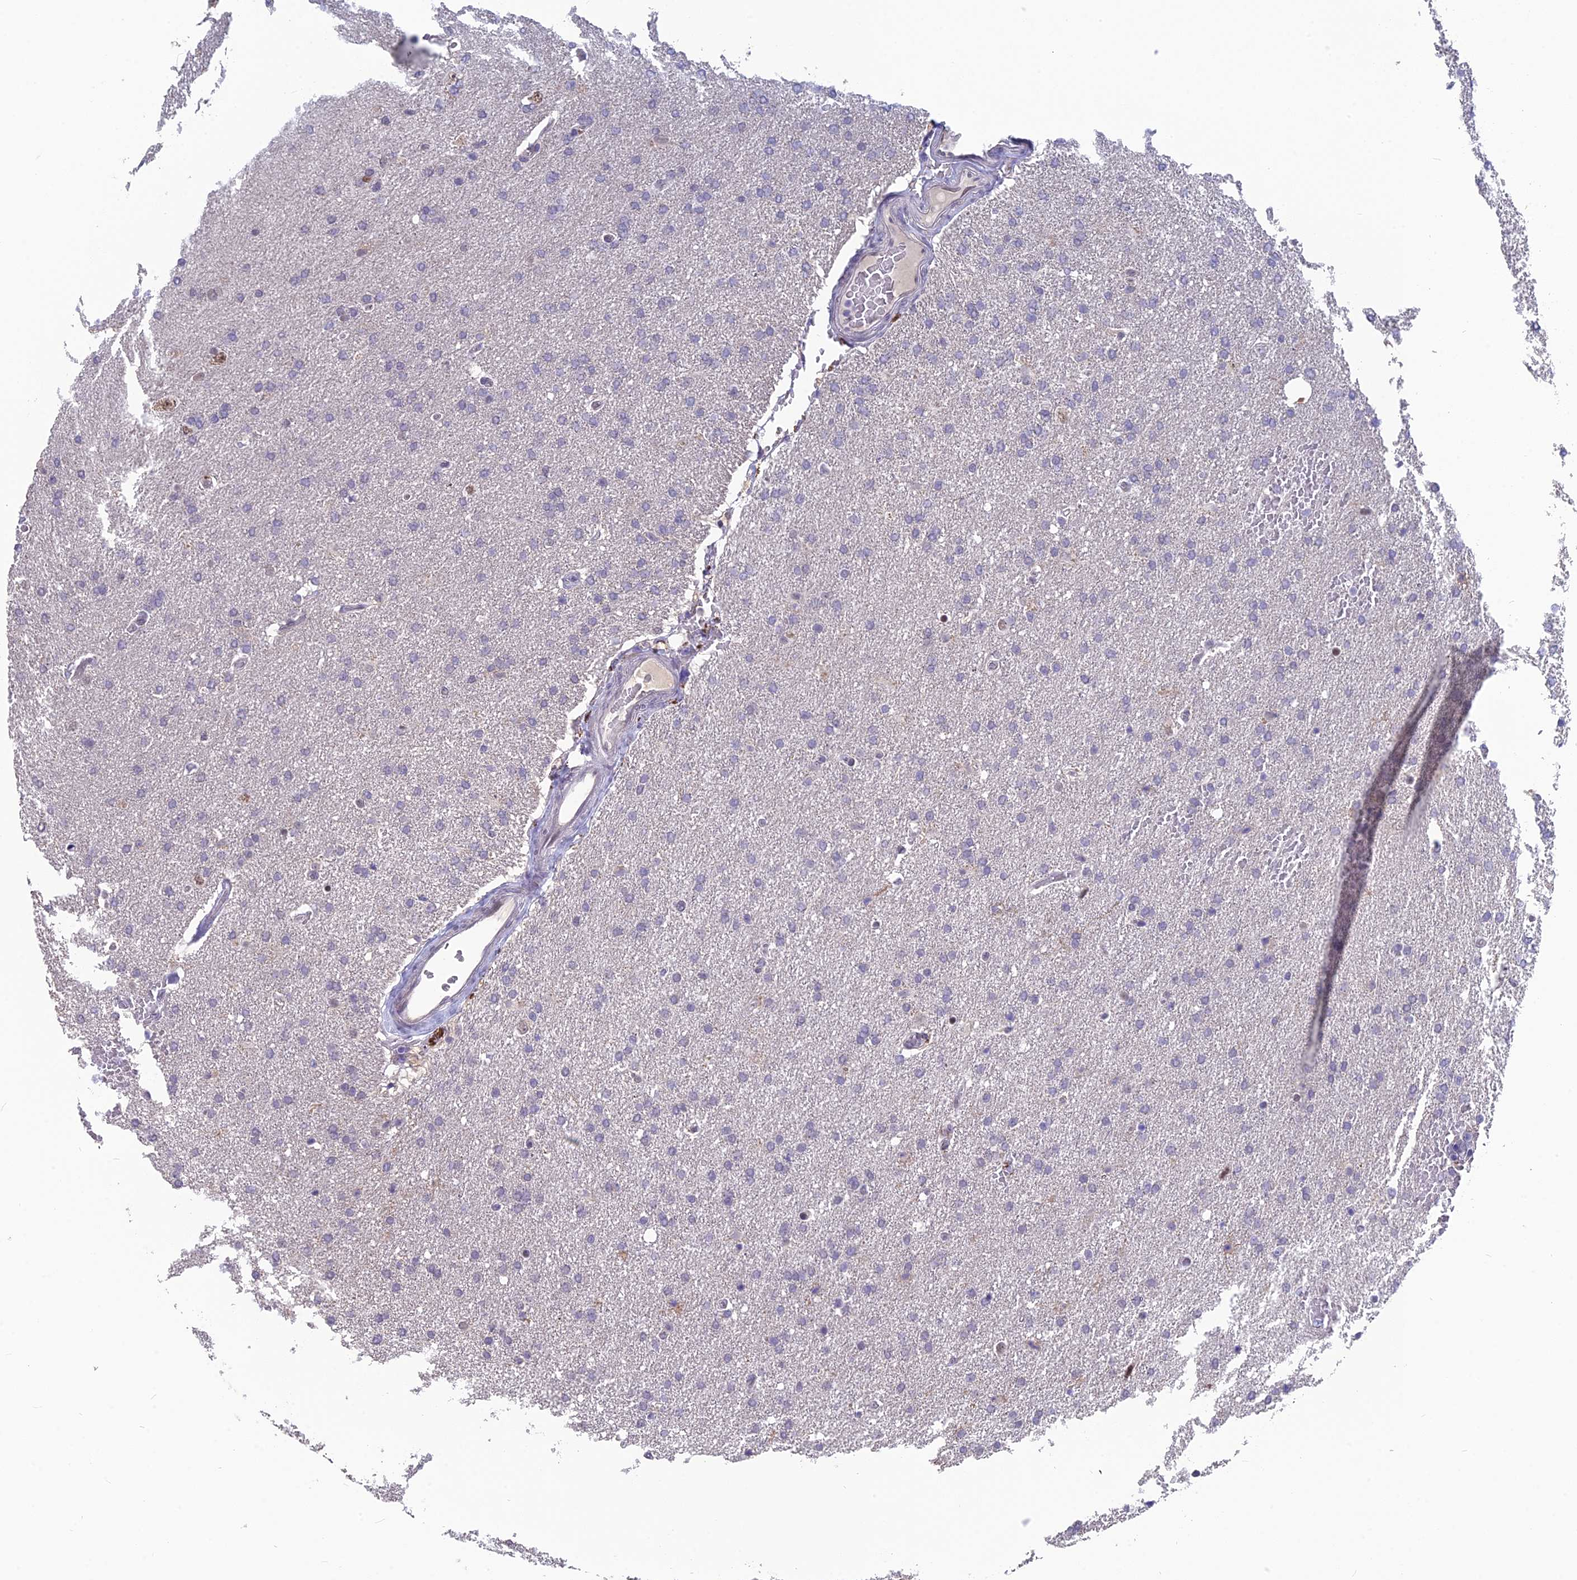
{"staining": {"intensity": "negative", "quantity": "none", "location": "none"}, "tissue": "glioma", "cell_type": "Tumor cells", "image_type": "cancer", "snomed": [{"axis": "morphology", "description": "Glioma, malignant, High grade"}, {"axis": "topography", "description": "Brain"}], "caption": "Protein analysis of malignant high-grade glioma displays no significant expression in tumor cells.", "gene": "MT-CO3", "patient": {"sex": "male", "age": 72}}